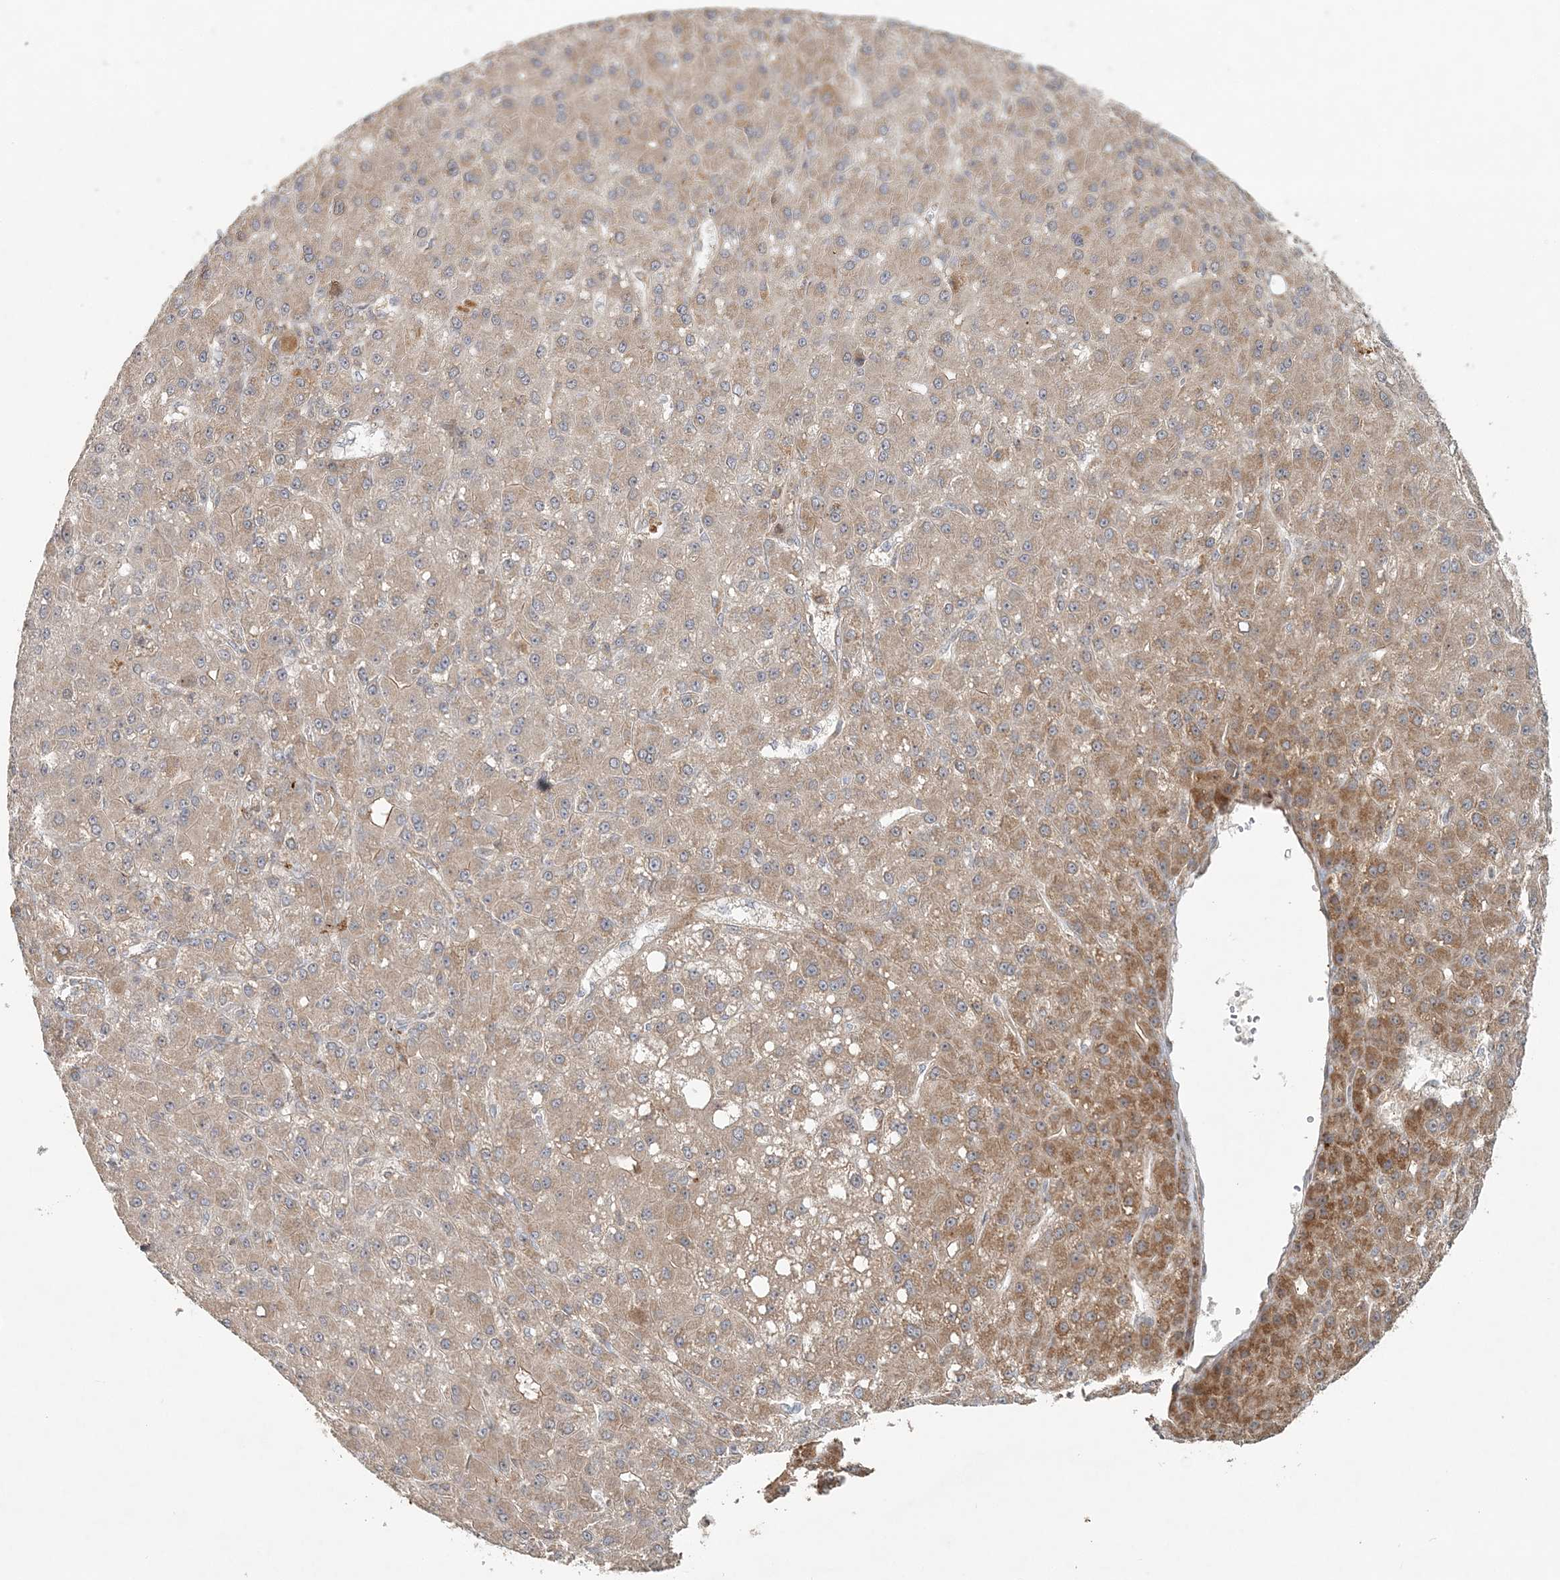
{"staining": {"intensity": "moderate", "quantity": "25%-75%", "location": "cytoplasmic/membranous"}, "tissue": "liver cancer", "cell_type": "Tumor cells", "image_type": "cancer", "snomed": [{"axis": "morphology", "description": "Carcinoma, Hepatocellular, NOS"}, {"axis": "topography", "description": "Liver"}], "caption": "Immunohistochemical staining of human liver hepatocellular carcinoma exhibits medium levels of moderate cytoplasmic/membranous staining in approximately 25%-75% of tumor cells. (IHC, brightfield microscopy, high magnification).", "gene": "MMUT", "patient": {"sex": "male", "age": 67}}